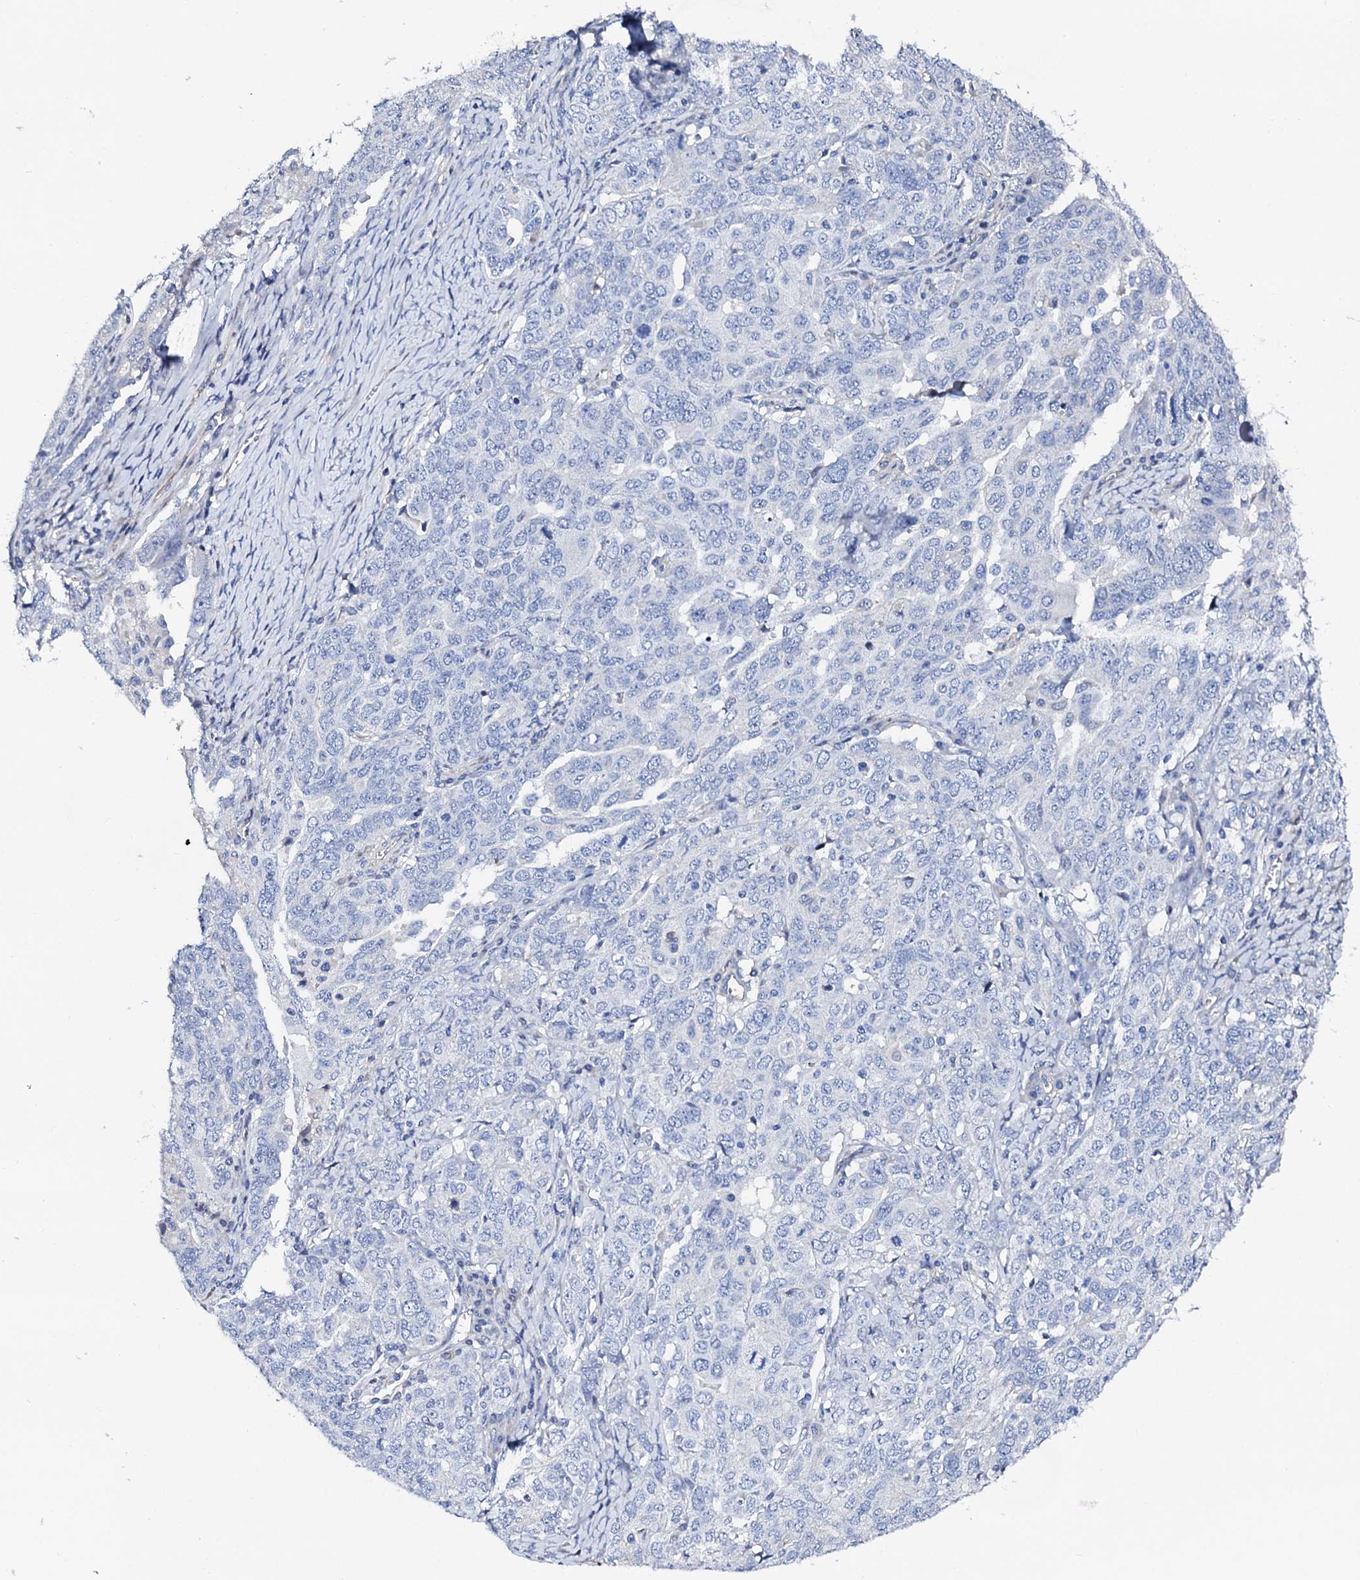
{"staining": {"intensity": "negative", "quantity": "none", "location": "none"}, "tissue": "ovarian cancer", "cell_type": "Tumor cells", "image_type": "cancer", "snomed": [{"axis": "morphology", "description": "Carcinoma, endometroid"}, {"axis": "topography", "description": "Ovary"}], "caption": "Endometroid carcinoma (ovarian) was stained to show a protein in brown. There is no significant staining in tumor cells.", "gene": "TRDN", "patient": {"sex": "female", "age": 62}}